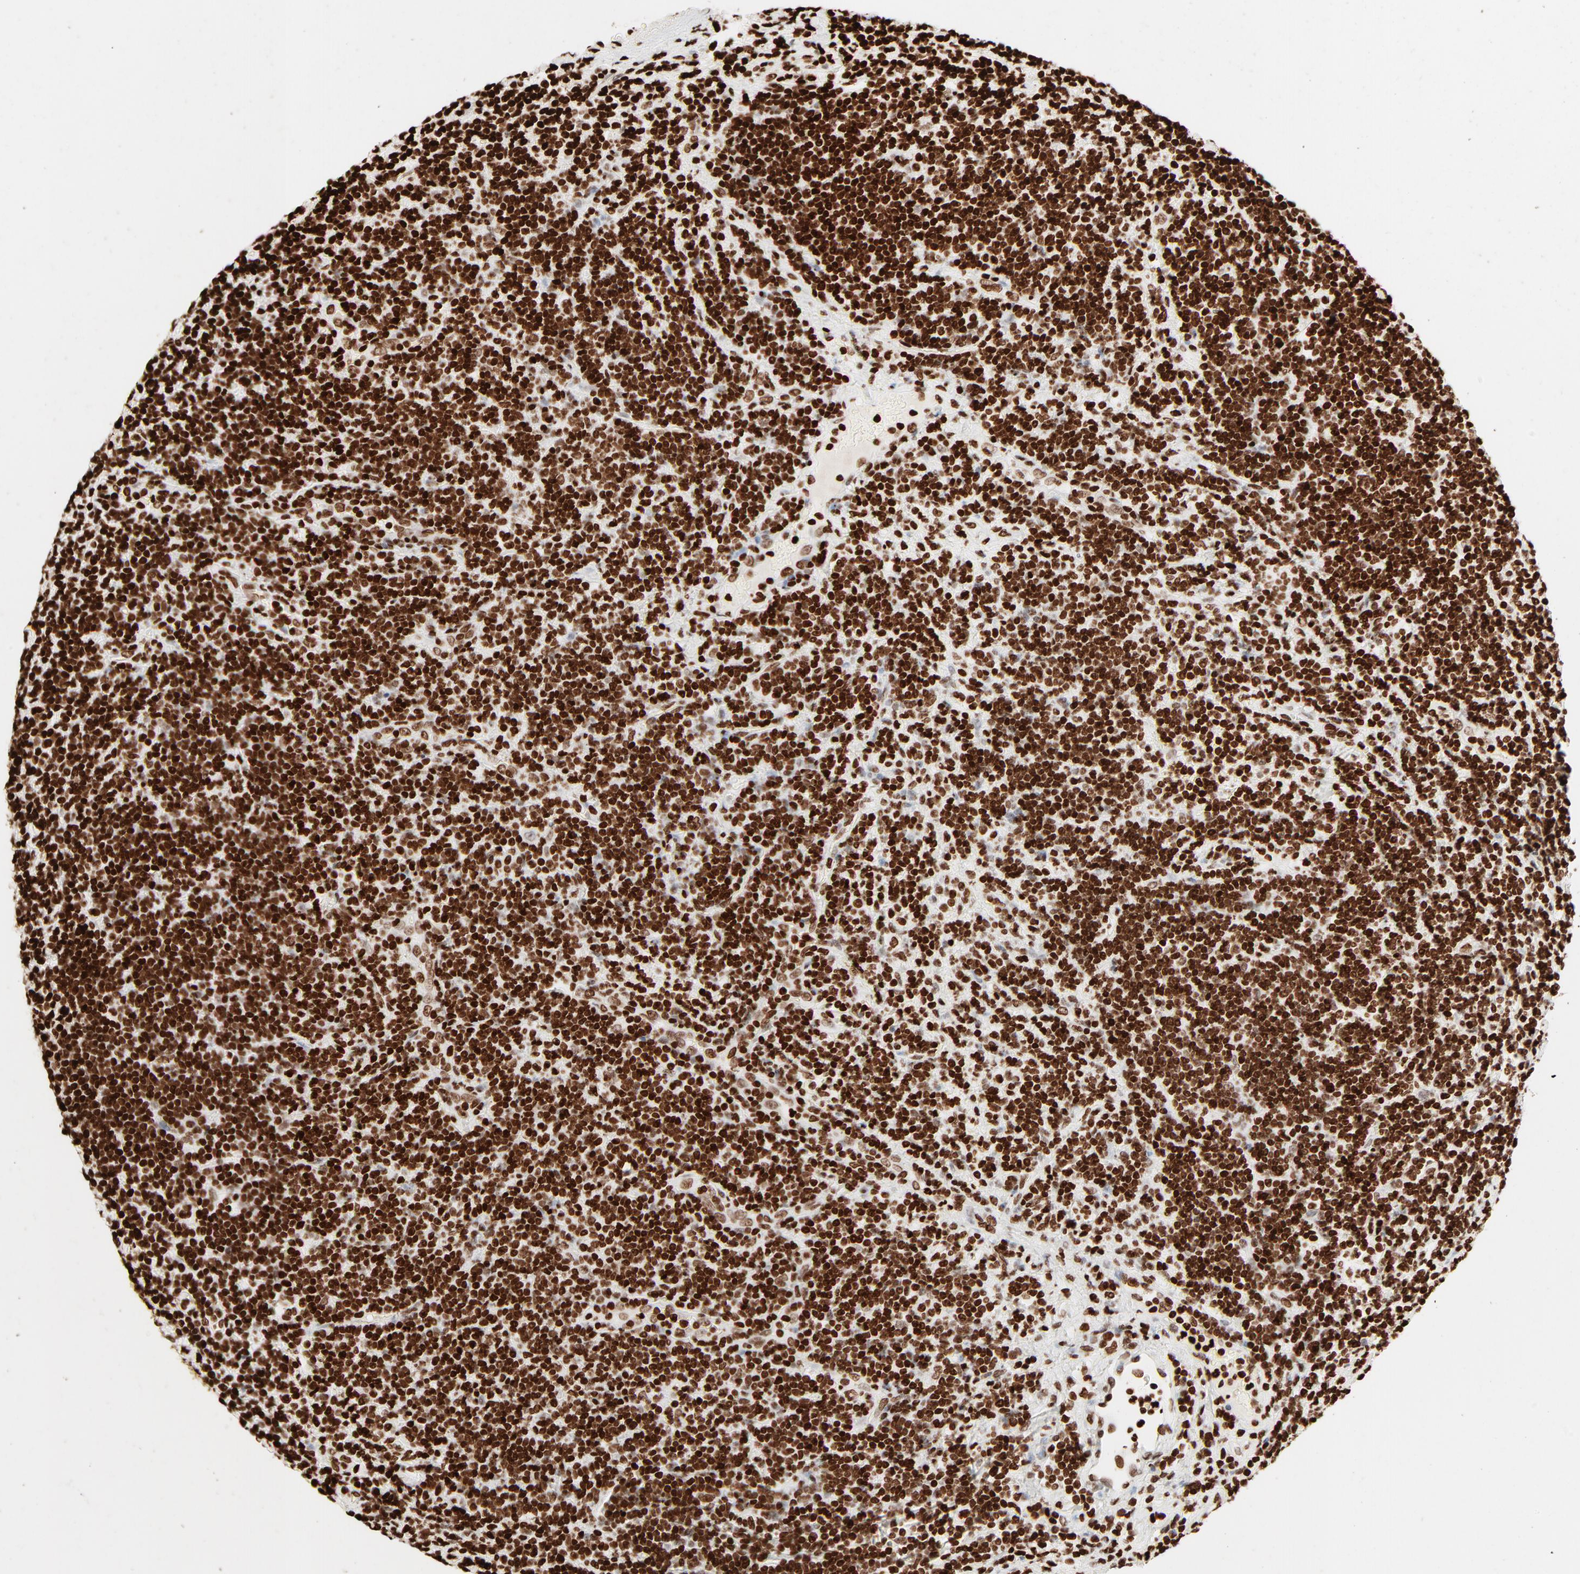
{"staining": {"intensity": "strong", "quantity": ">75%", "location": "nuclear"}, "tissue": "lymphoma", "cell_type": "Tumor cells", "image_type": "cancer", "snomed": [{"axis": "morphology", "description": "Malignant lymphoma, non-Hodgkin's type, Low grade"}, {"axis": "topography", "description": "Lymph node"}], "caption": "An IHC histopathology image of tumor tissue is shown. Protein staining in brown highlights strong nuclear positivity in lymphoma within tumor cells. (Brightfield microscopy of DAB IHC at high magnification).", "gene": "HMGB2", "patient": {"sex": "male", "age": 70}}